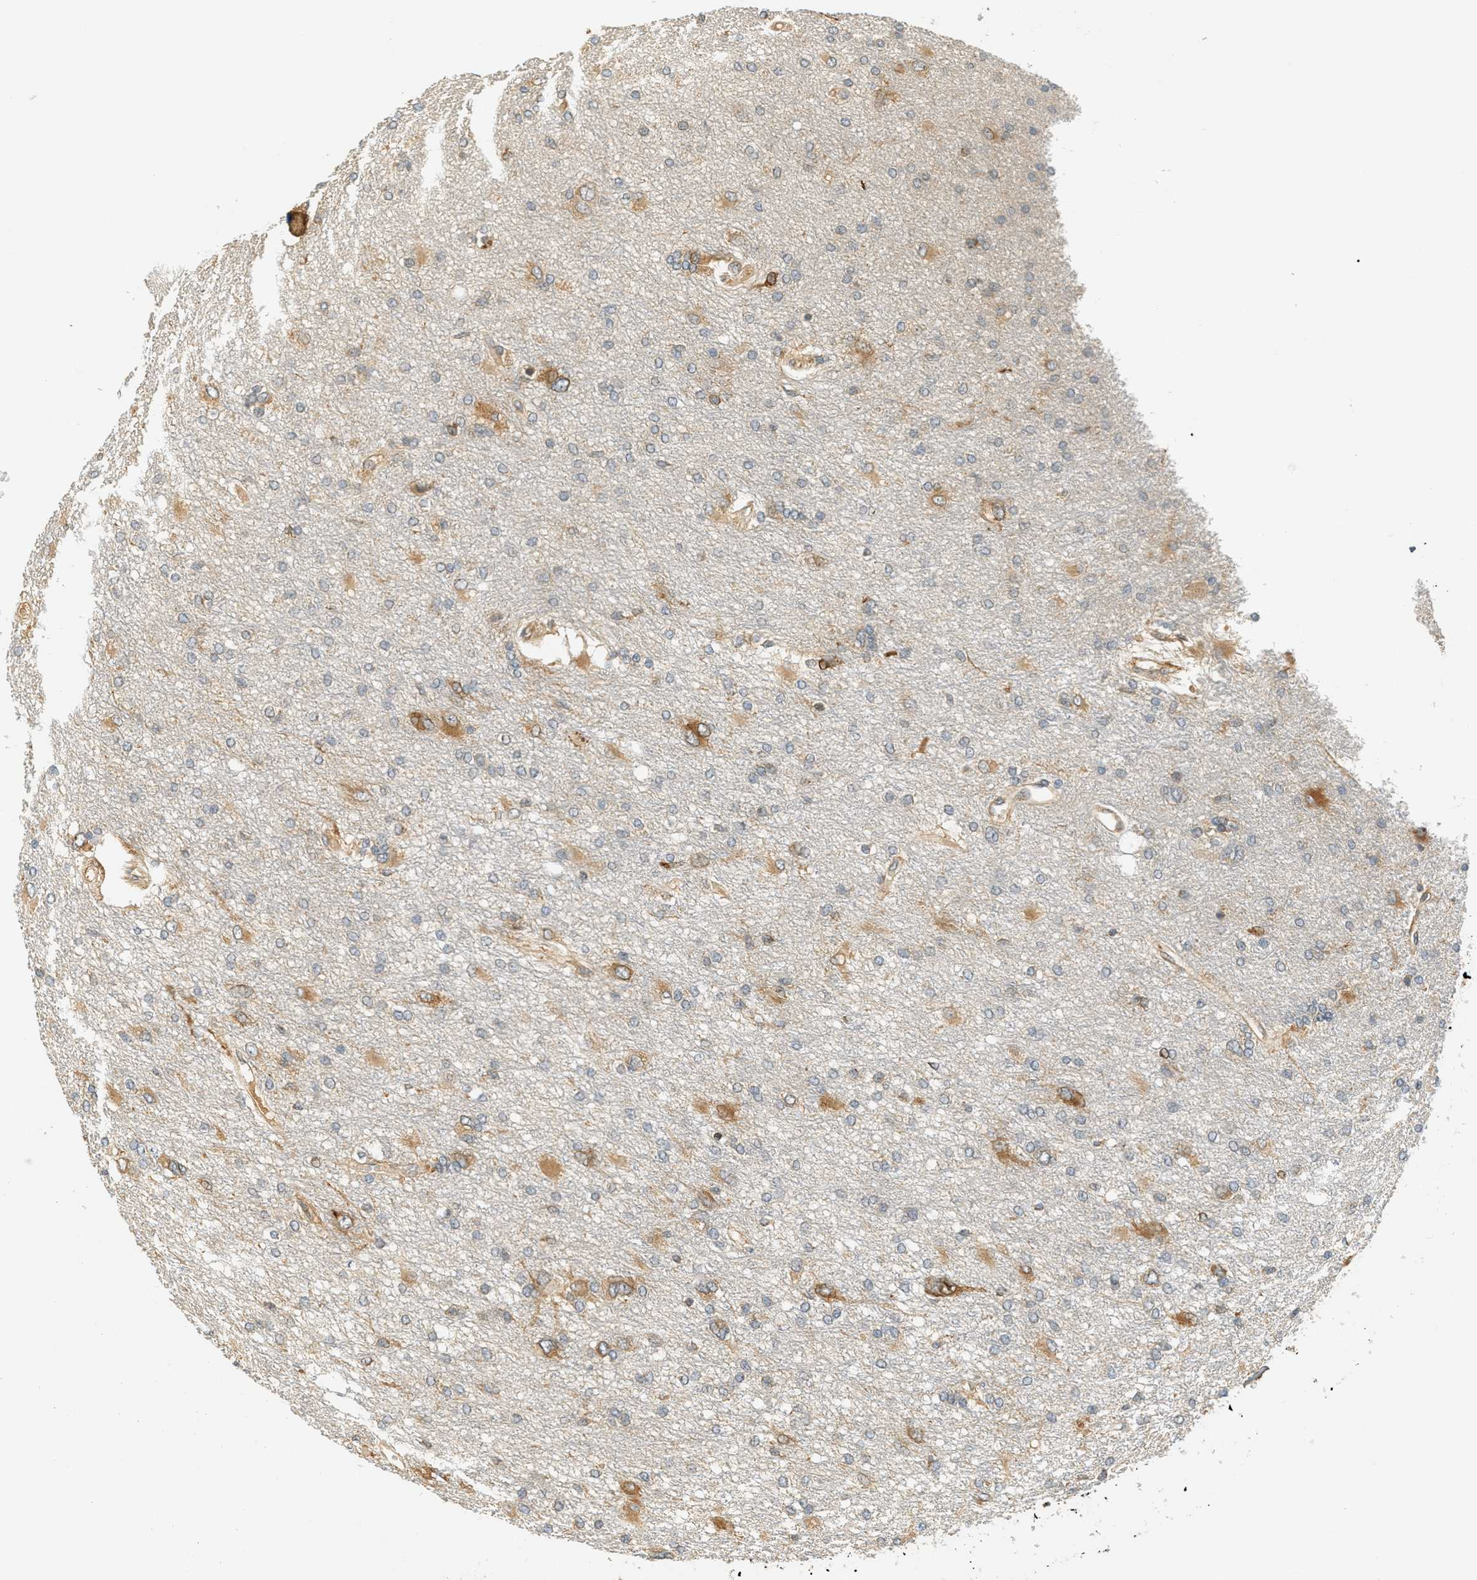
{"staining": {"intensity": "moderate", "quantity": "<25%", "location": "cytoplasmic/membranous"}, "tissue": "glioma", "cell_type": "Tumor cells", "image_type": "cancer", "snomed": [{"axis": "morphology", "description": "Glioma, malignant, High grade"}, {"axis": "topography", "description": "Brain"}], "caption": "Immunohistochemical staining of glioma demonstrates moderate cytoplasmic/membranous protein staining in approximately <25% of tumor cells.", "gene": "PDK1", "patient": {"sex": "female", "age": 59}}